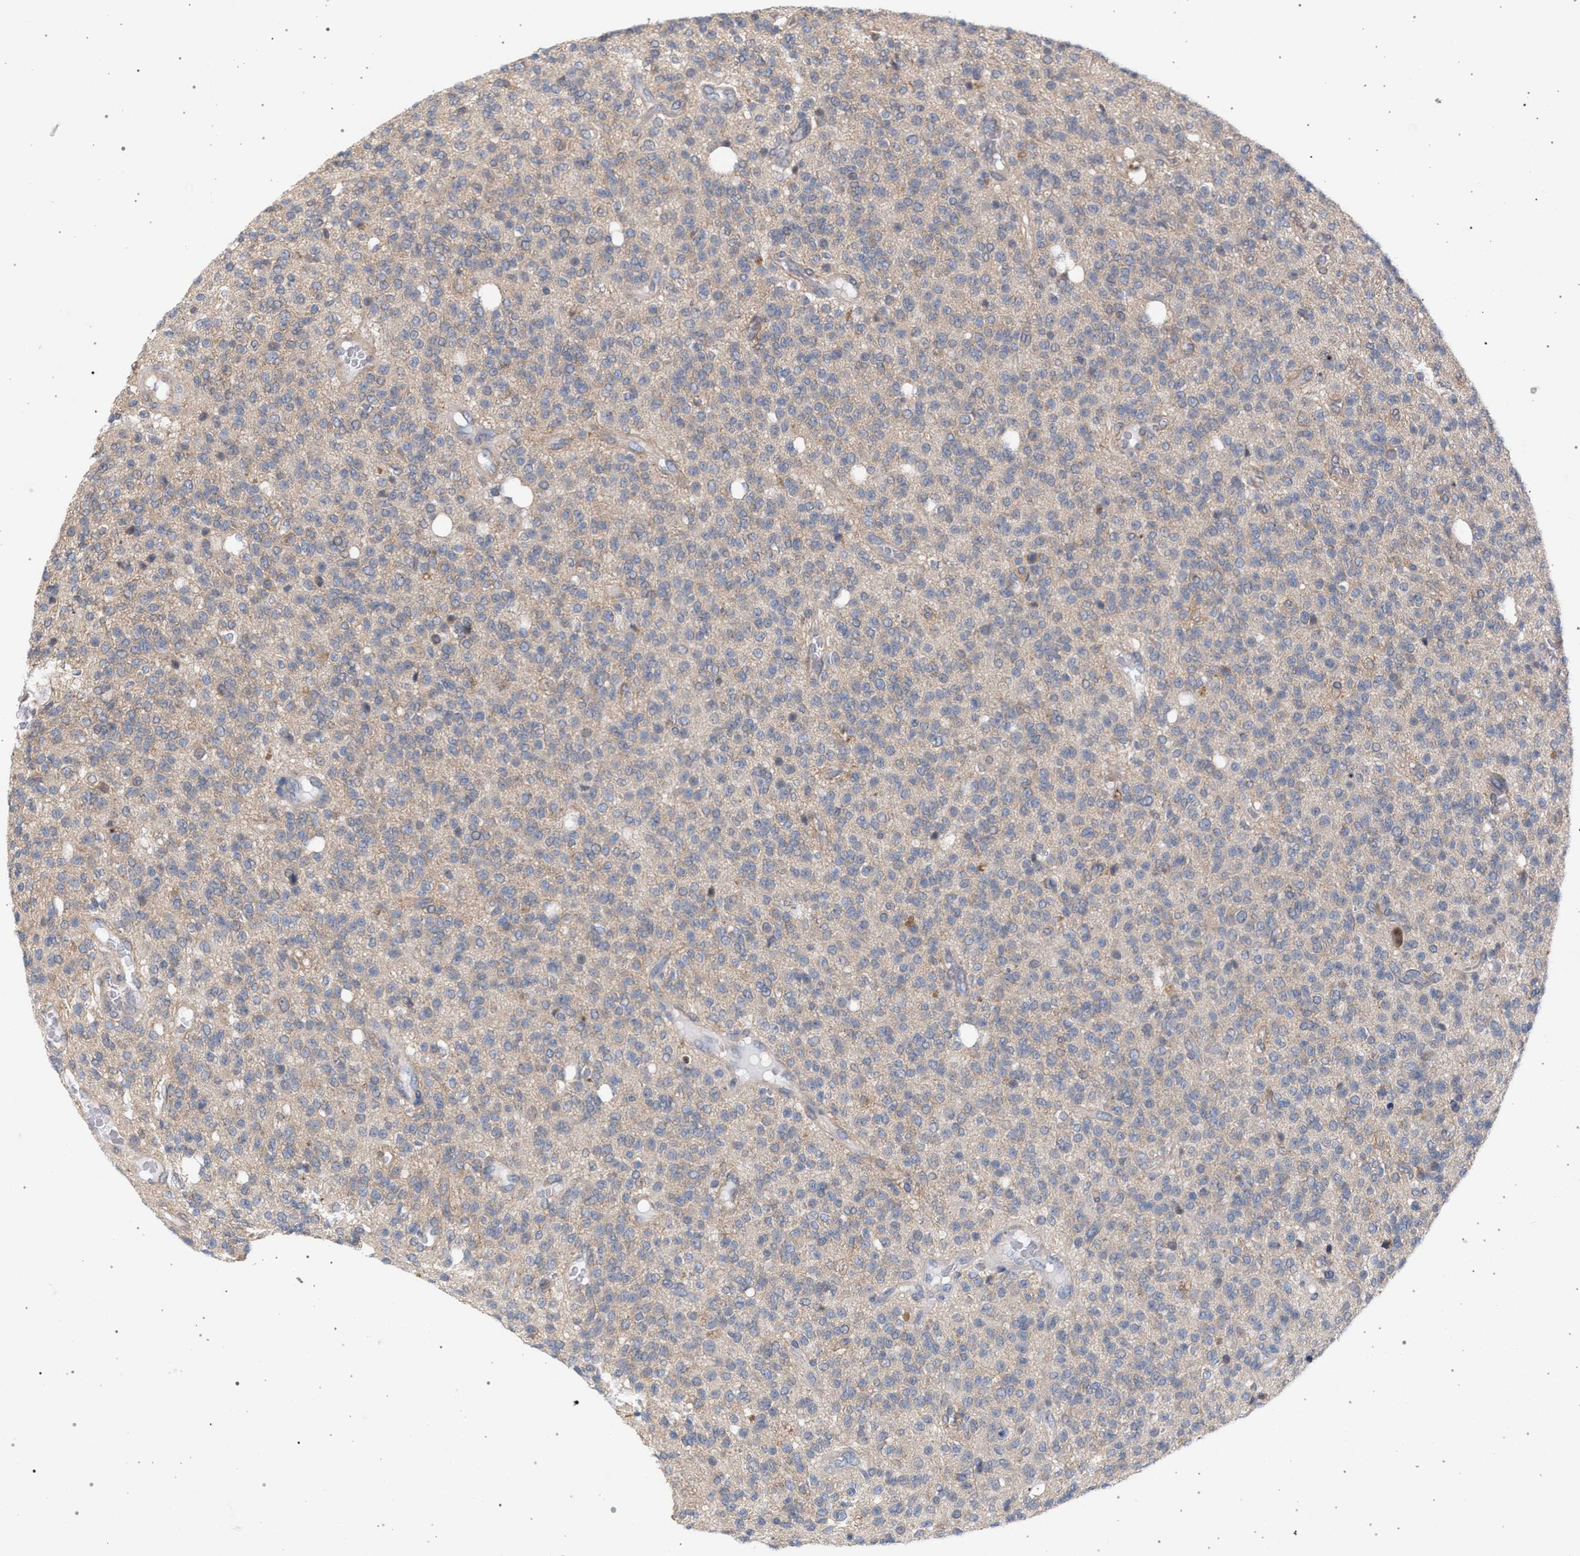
{"staining": {"intensity": "weak", "quantity": ">75%", "location": "cytoplasmic/membranous"}, "tissue": "glioma", "cell_type": "Tumor cells", "image_type": "cancer", "snomed": [{"axis": "morphology", "description": "Glioma, malignant, High grade"}, {"axis": "topography", "description": "Brain"}], "caption": "Protein expression by immunohistochemistry shows weak cytoplasmic/membranous expression in approximately >75% of tumor cells in malignant high-grade glioma.", "gene": "ARPC5L", "patient": {"sex": "male", "age": 34}}